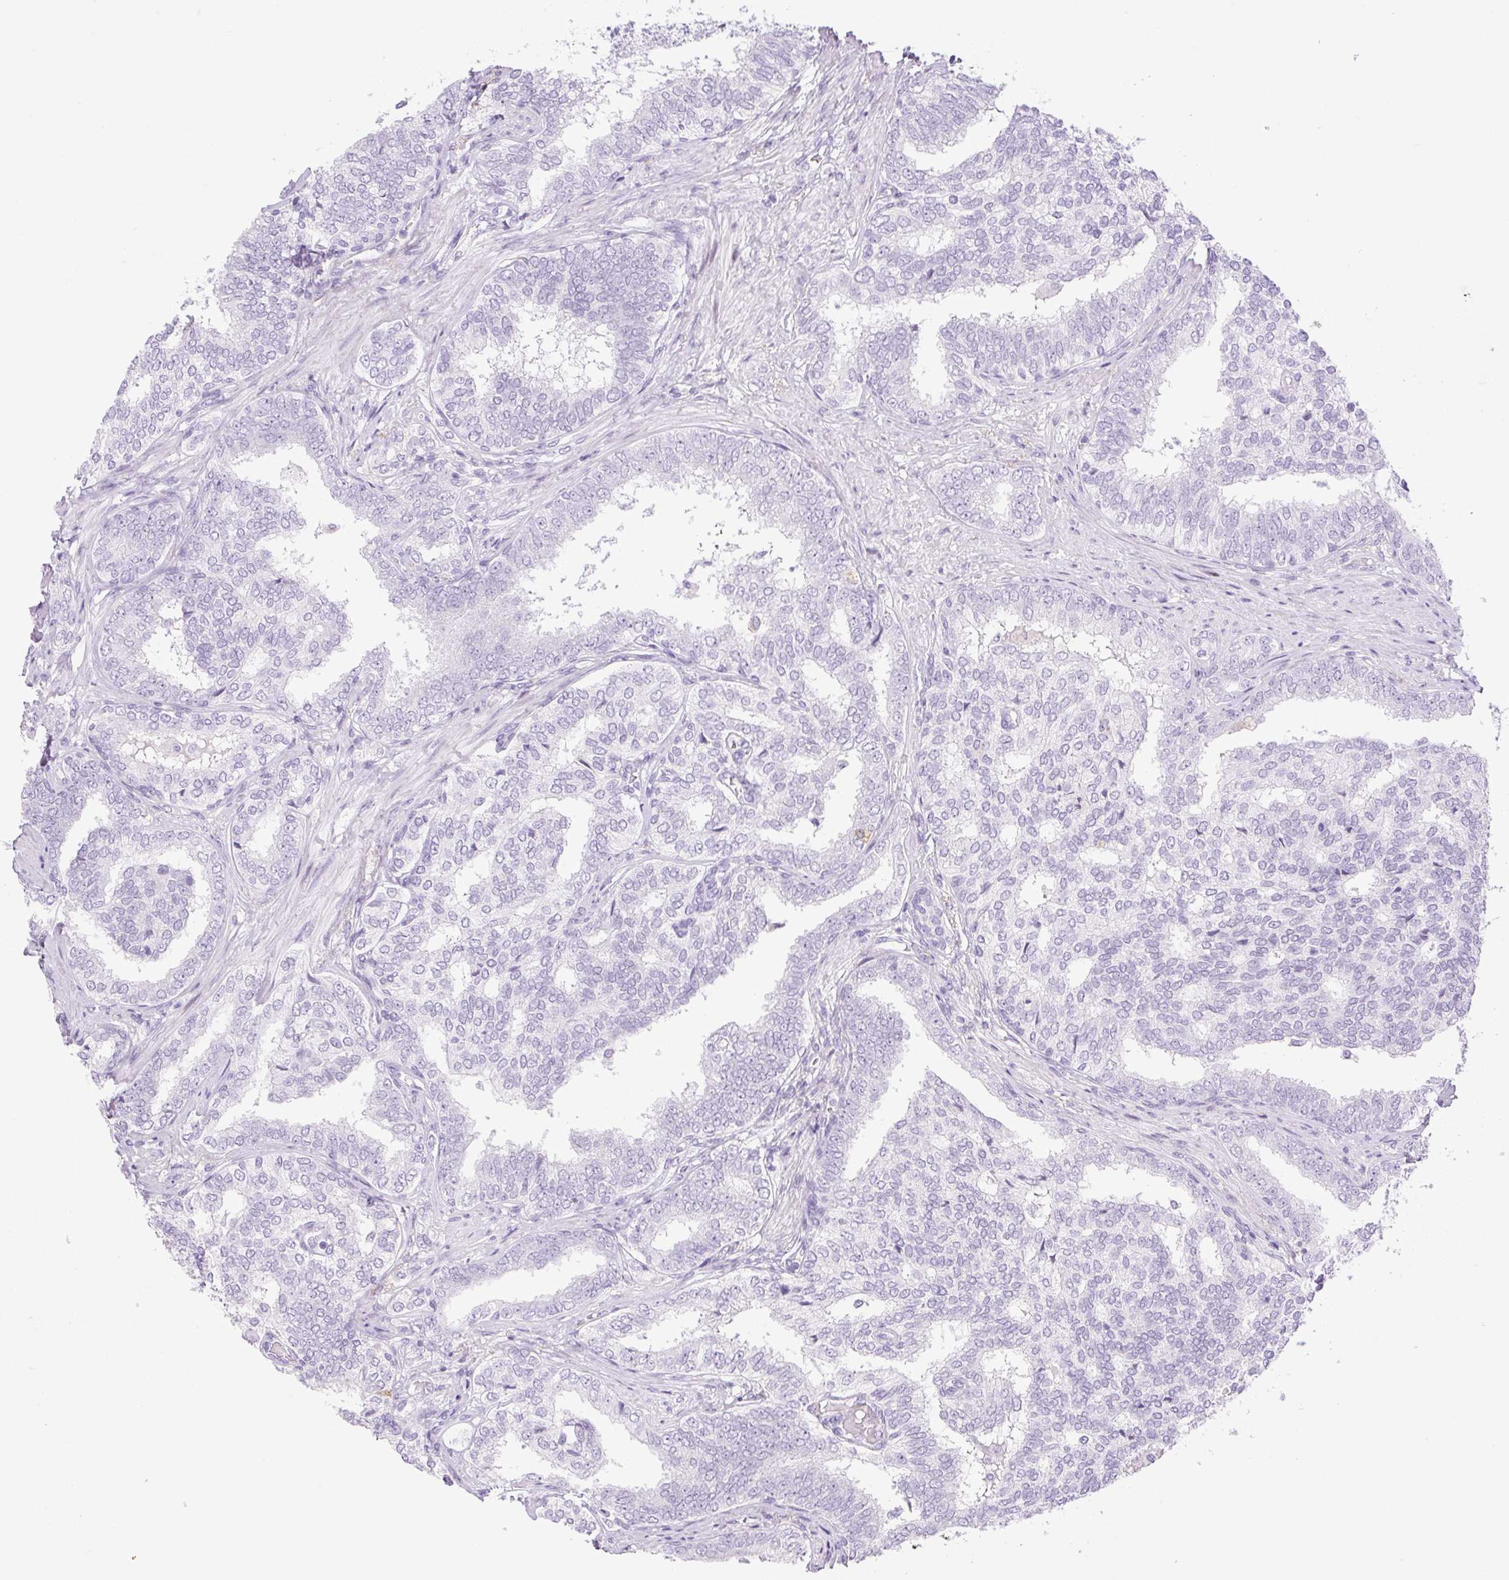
{"staining": {"intensity": "negative", "quantity": "none", "location": "none"}, "tissue": "prostate cancer", "cell_type": "Tumor cells", "image_type": "cancer", "snomed": [{"axis": "morphology", "description": "Adenocarcinoma, High grade"}, {"axis": "topography", "description": "Prostate"}], "caption": "DAB immunohistochemical staining of prostate cancer (adenocarcinoma (high-grade)) demonstrates no significant expression in tumor cells.", "gene": "SP140L", "patient": {"sex": "male", "age": 72}}